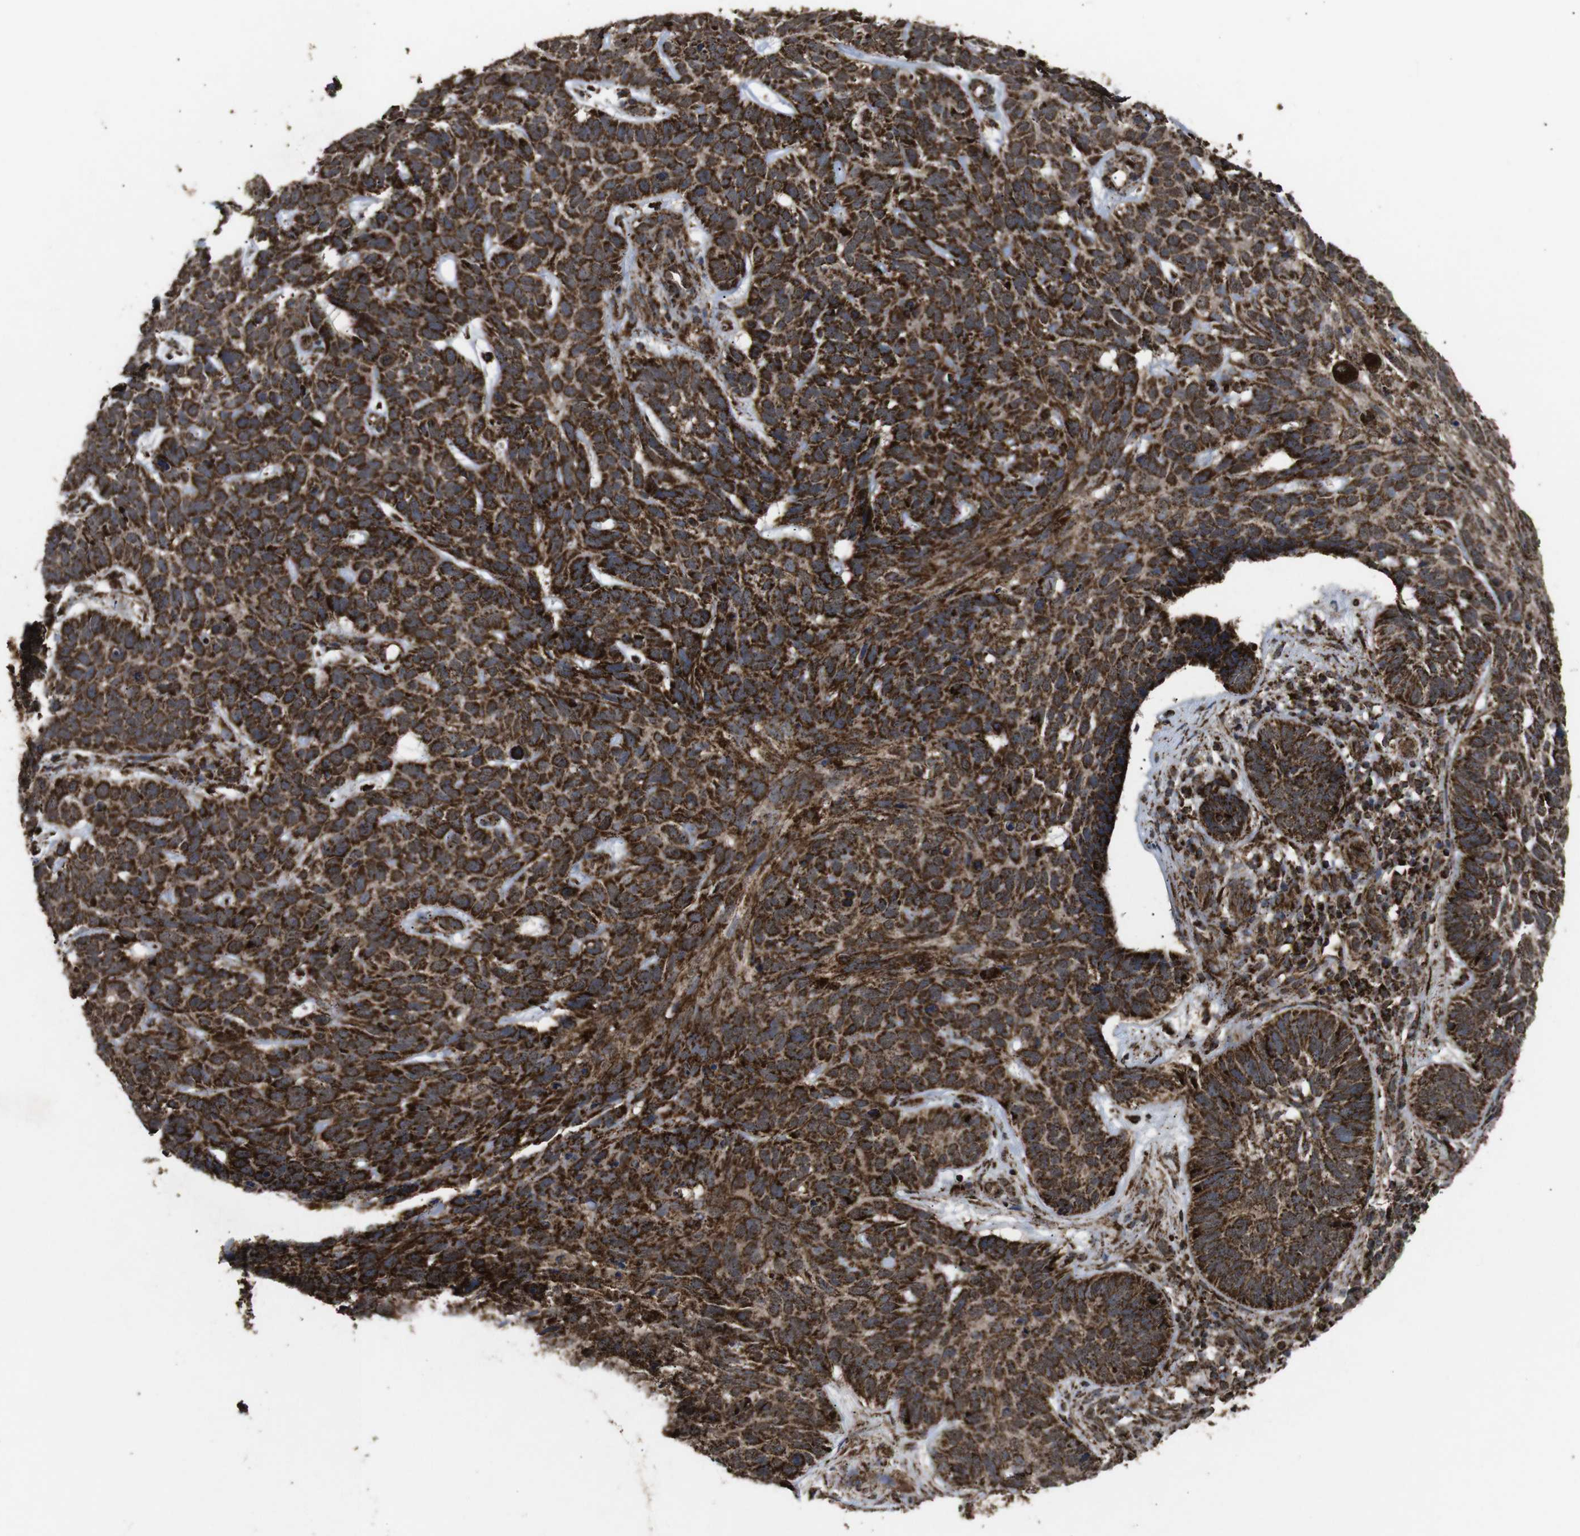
{"staining": {"intensity": "strong", "quantity": ">75%", "location": "cytoplasmic/membranous"}, "tissue": "skin cancer", "cell_type": "Tumor cells", "image_type": "cancer", "snomed": [{"axis": "morphology", "description": "Basal cell carcinoma"}, {"axis": "topography", "description": "Skin"}], "caption": "The photomicrograph demonstrates a brown stain indicating the presence of a protein in the cytoplasmic/membranous of tumor cells in basal cell carcinoma (skin). (Brightfield microscopy of DAB IHC at high magnification).", "gene": "ATP5F1A", "patient": {"sex": "male", "age": 87}}